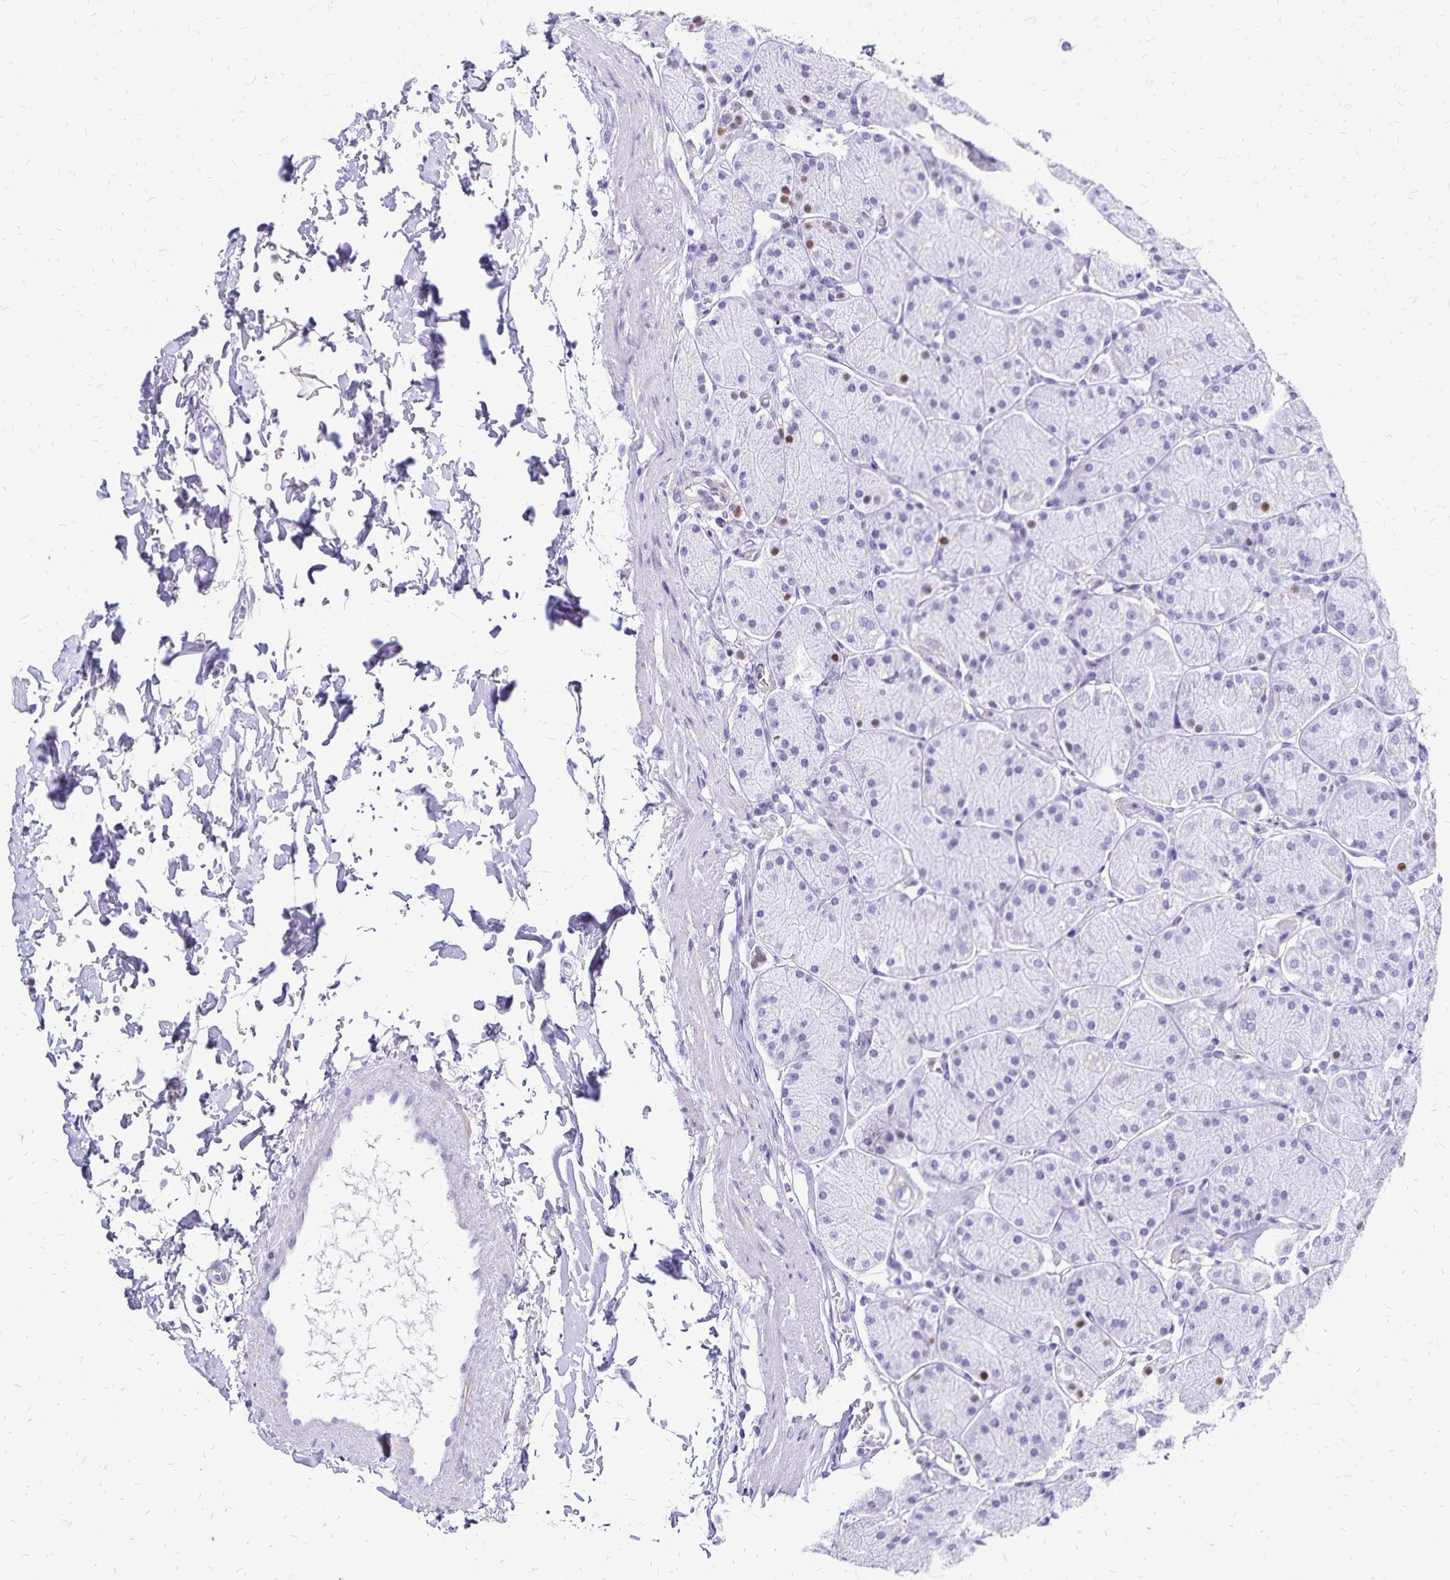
{"staining": {"intensity": "weak", "quantity": "<25%", "location": "nuclear"}, "tissue": "stomach", "cell_type": "Glandular cells", "image_type": "normal", "snomed": [{"axis": "morphology", "description": "Normal tissue, NOS"}, {"axis": "topography", "description": "Stomach, upper"}, {"axis": "topography", "description": "Stomach"}], "caption": "An immunohistochemistry (IHC) image of benign stomach is shown. There is no staining in glandular cells of stomach. The staining was performed using DAB to visualize the protein expression in brown, while the nuclei were stained in blue with hematoxylin (Magnification: 20x).", "gene": "HMGB3", "patient": {"sex": "male", "age": 76}}